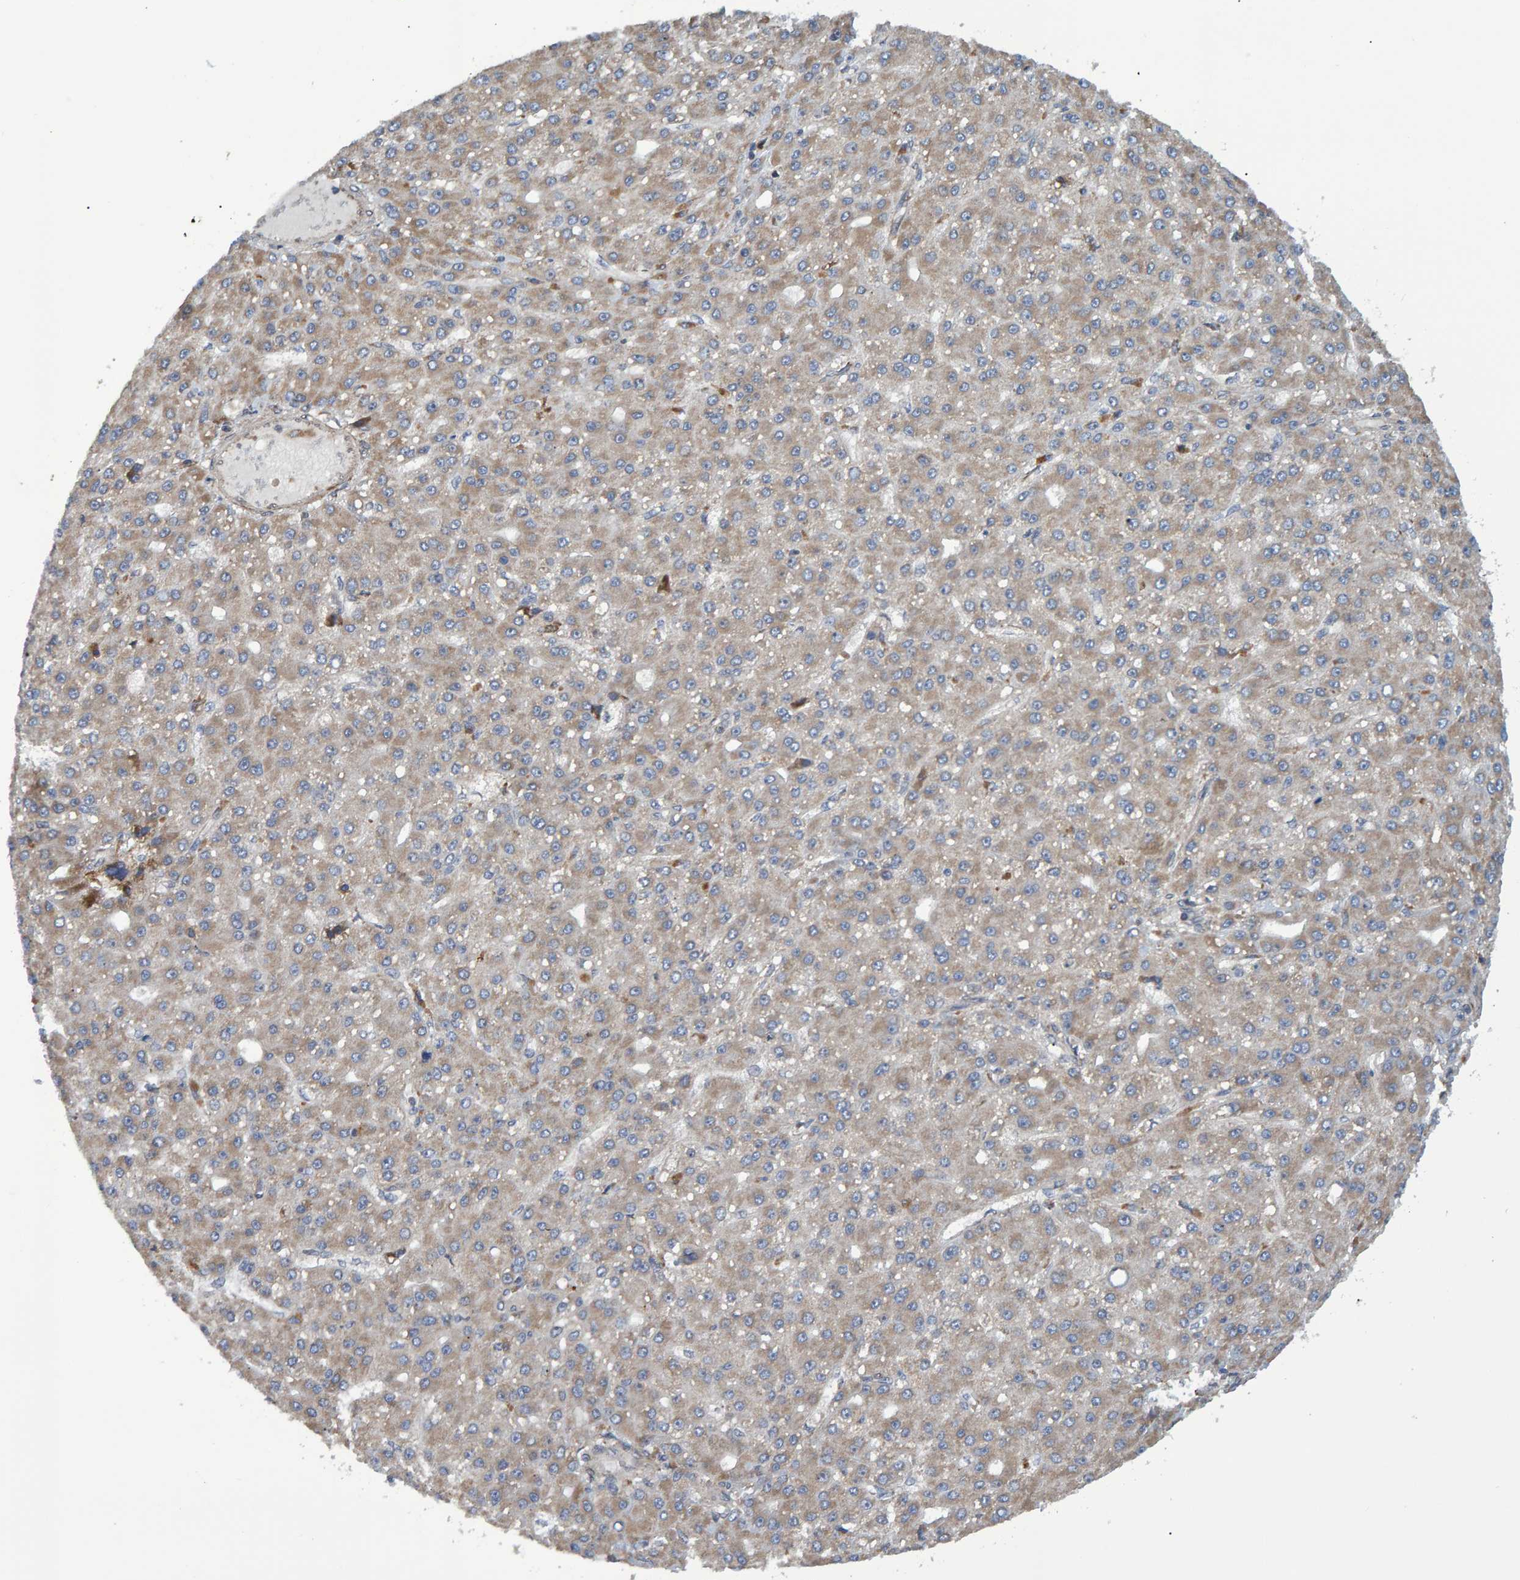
{"staining": {"intensity": "weak", "quantity": "<25%", "location": "cytoplasmic/membranous"}, "tissue": "liver cancer", "cell_type": "Tumor cells", "image_type": "cancer", "snomed": [{"axis": "morphology", "description": "Carcinoma, Hepatocellular, NOS"}, {"axis": "topography", "description": "Liver"}], "caption": "Immunohistochemistry (IHC) photomicrograph of liver cancer stained for a protein (brown), which displays no positivity in tumor cells.", "gene": "ATP6V1H", "patient": {"sex": "male", "age": 67}}